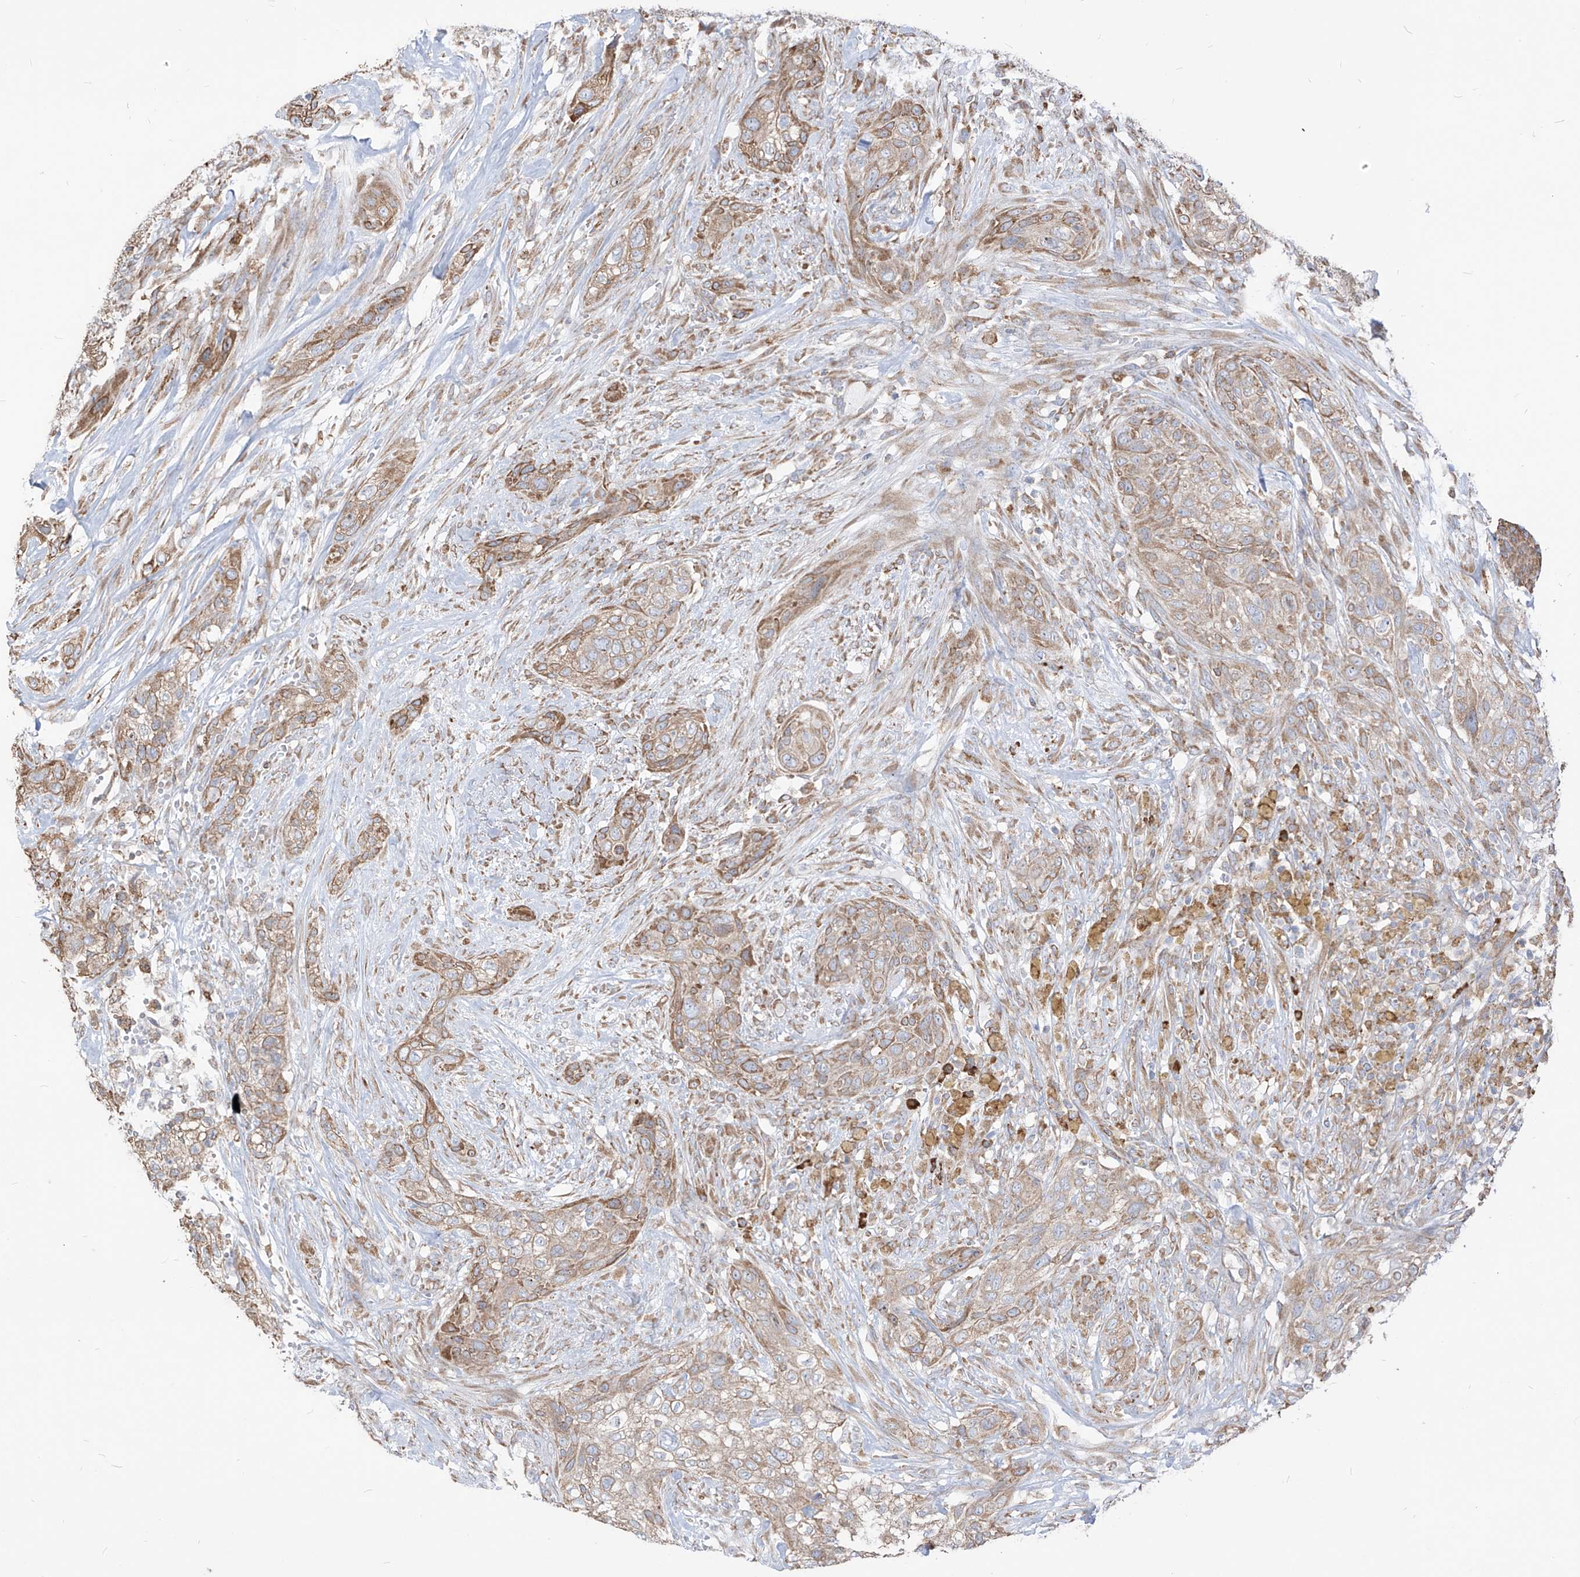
{"staining": {"intensity": "moderate", "quantity": "25%-75%", "location": "cytoplasmic/membranous"}, "tissue": "urothelial cancer", "cell_type": "Tumor cells", "image_type": "cancer", "snomed": [{"axis": "morphology", "description": "Urothelial carcinoma, High grade"}, {"axis": "topography", "description": "Urinary bladder"}], "caption": "Moderate cytoplasmic/membranous protein staining is present in approximately 25%-75% of tumor cells in high-grade urothelial carcinoma.", "gene": "PDIA6", "patient": {"sex": "male", "age": 35}}